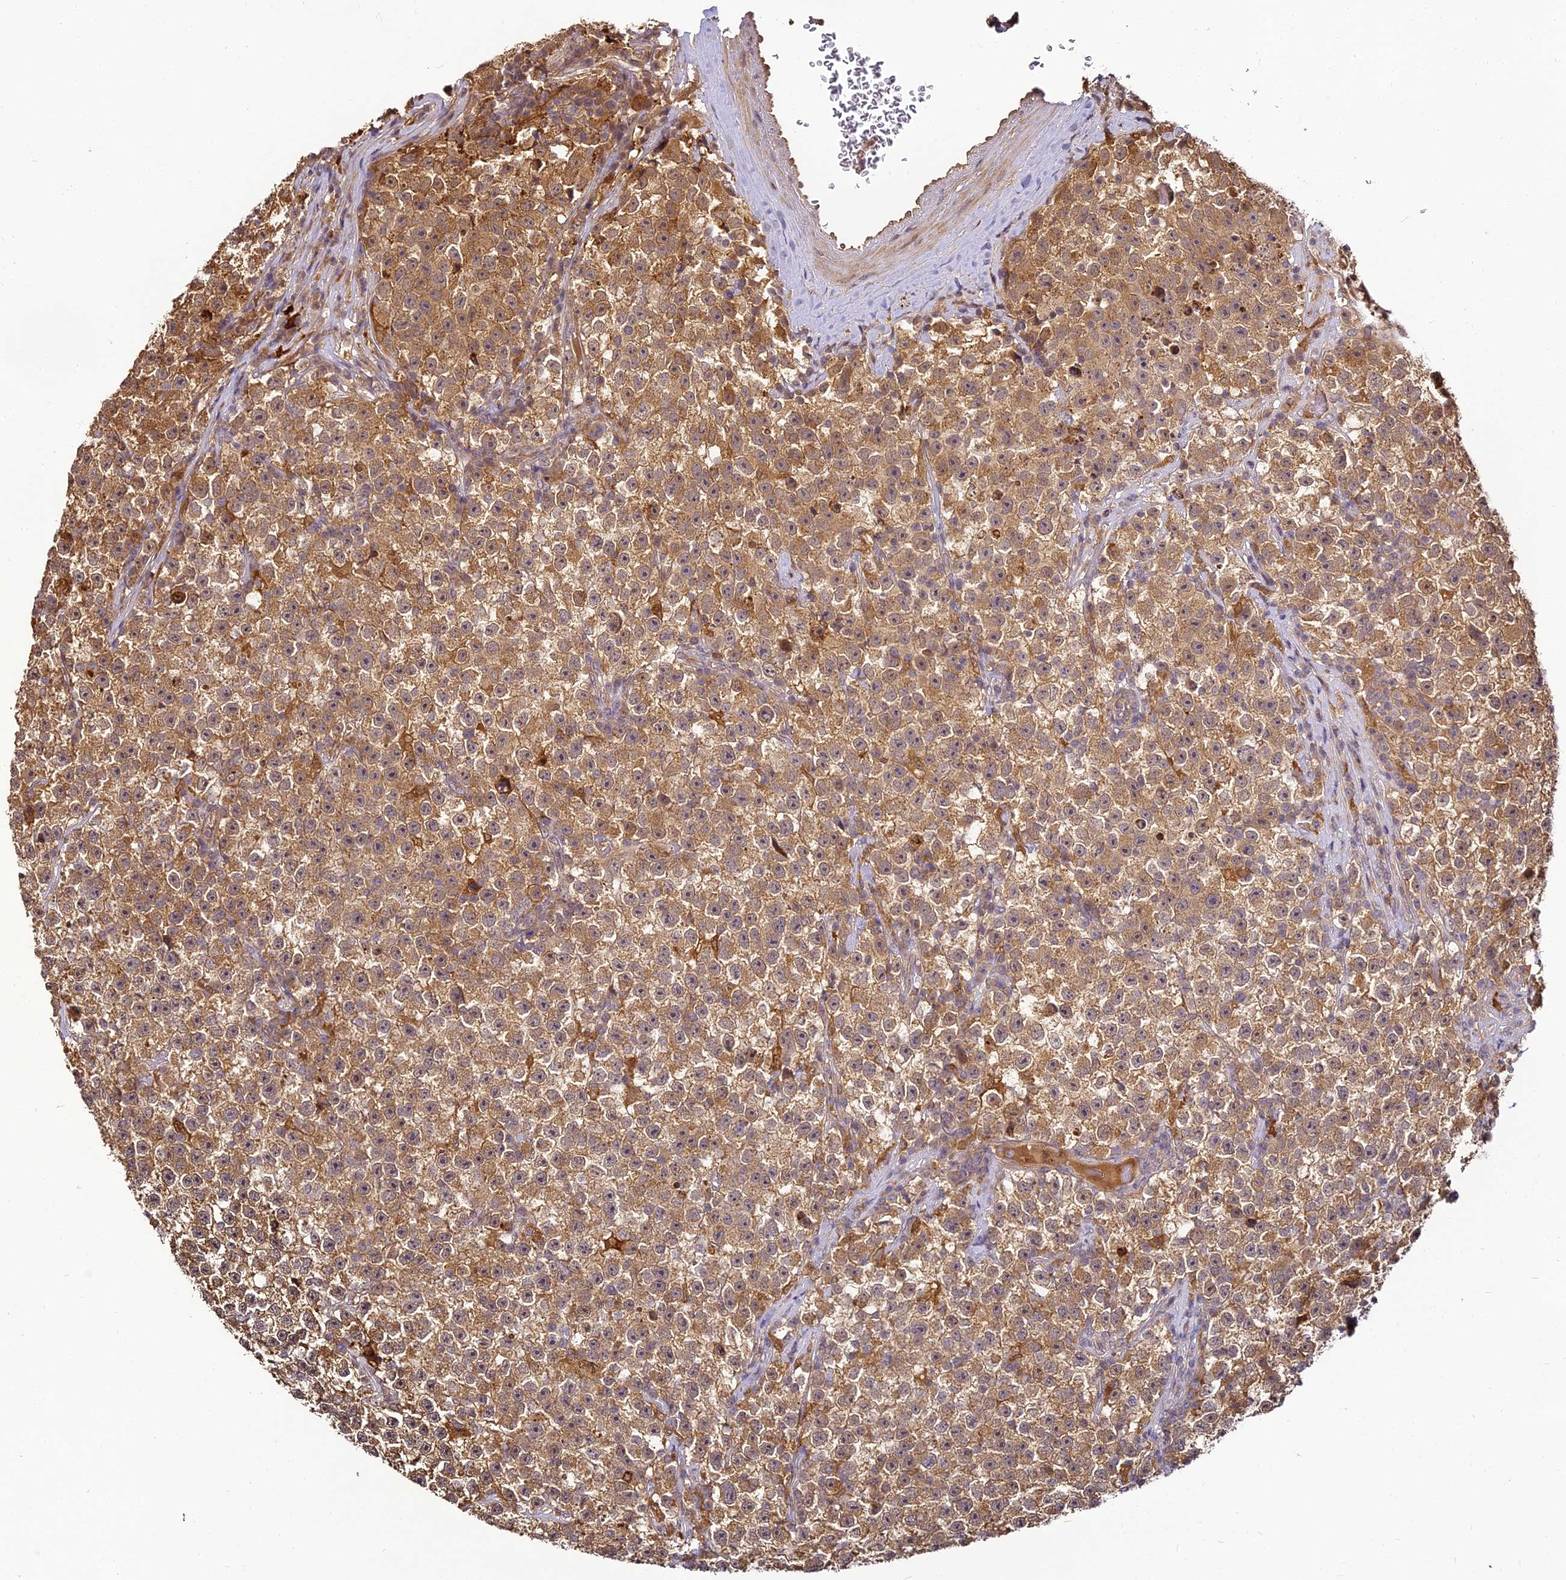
{"staining": {"intensity": "moderate", "quantity": ">75%", "location": "cytoplasmic/membranous"}, "tissue": "testis cancer", "cell_type": "Tumor cells", "image_type": "cancer", "snomed": [{"axis": "morphology", "description": "Seminoma, NOS"}, {"axis": "topography", "description": "Testis"}], "caption": "Testis cancer stained with a brown dye displays moderate cytoplasmic/membranous positive staining in about >75% of tumor cells.", "gene": "BCDIN3D", "patient": {"sex": "male", "age": 22}}